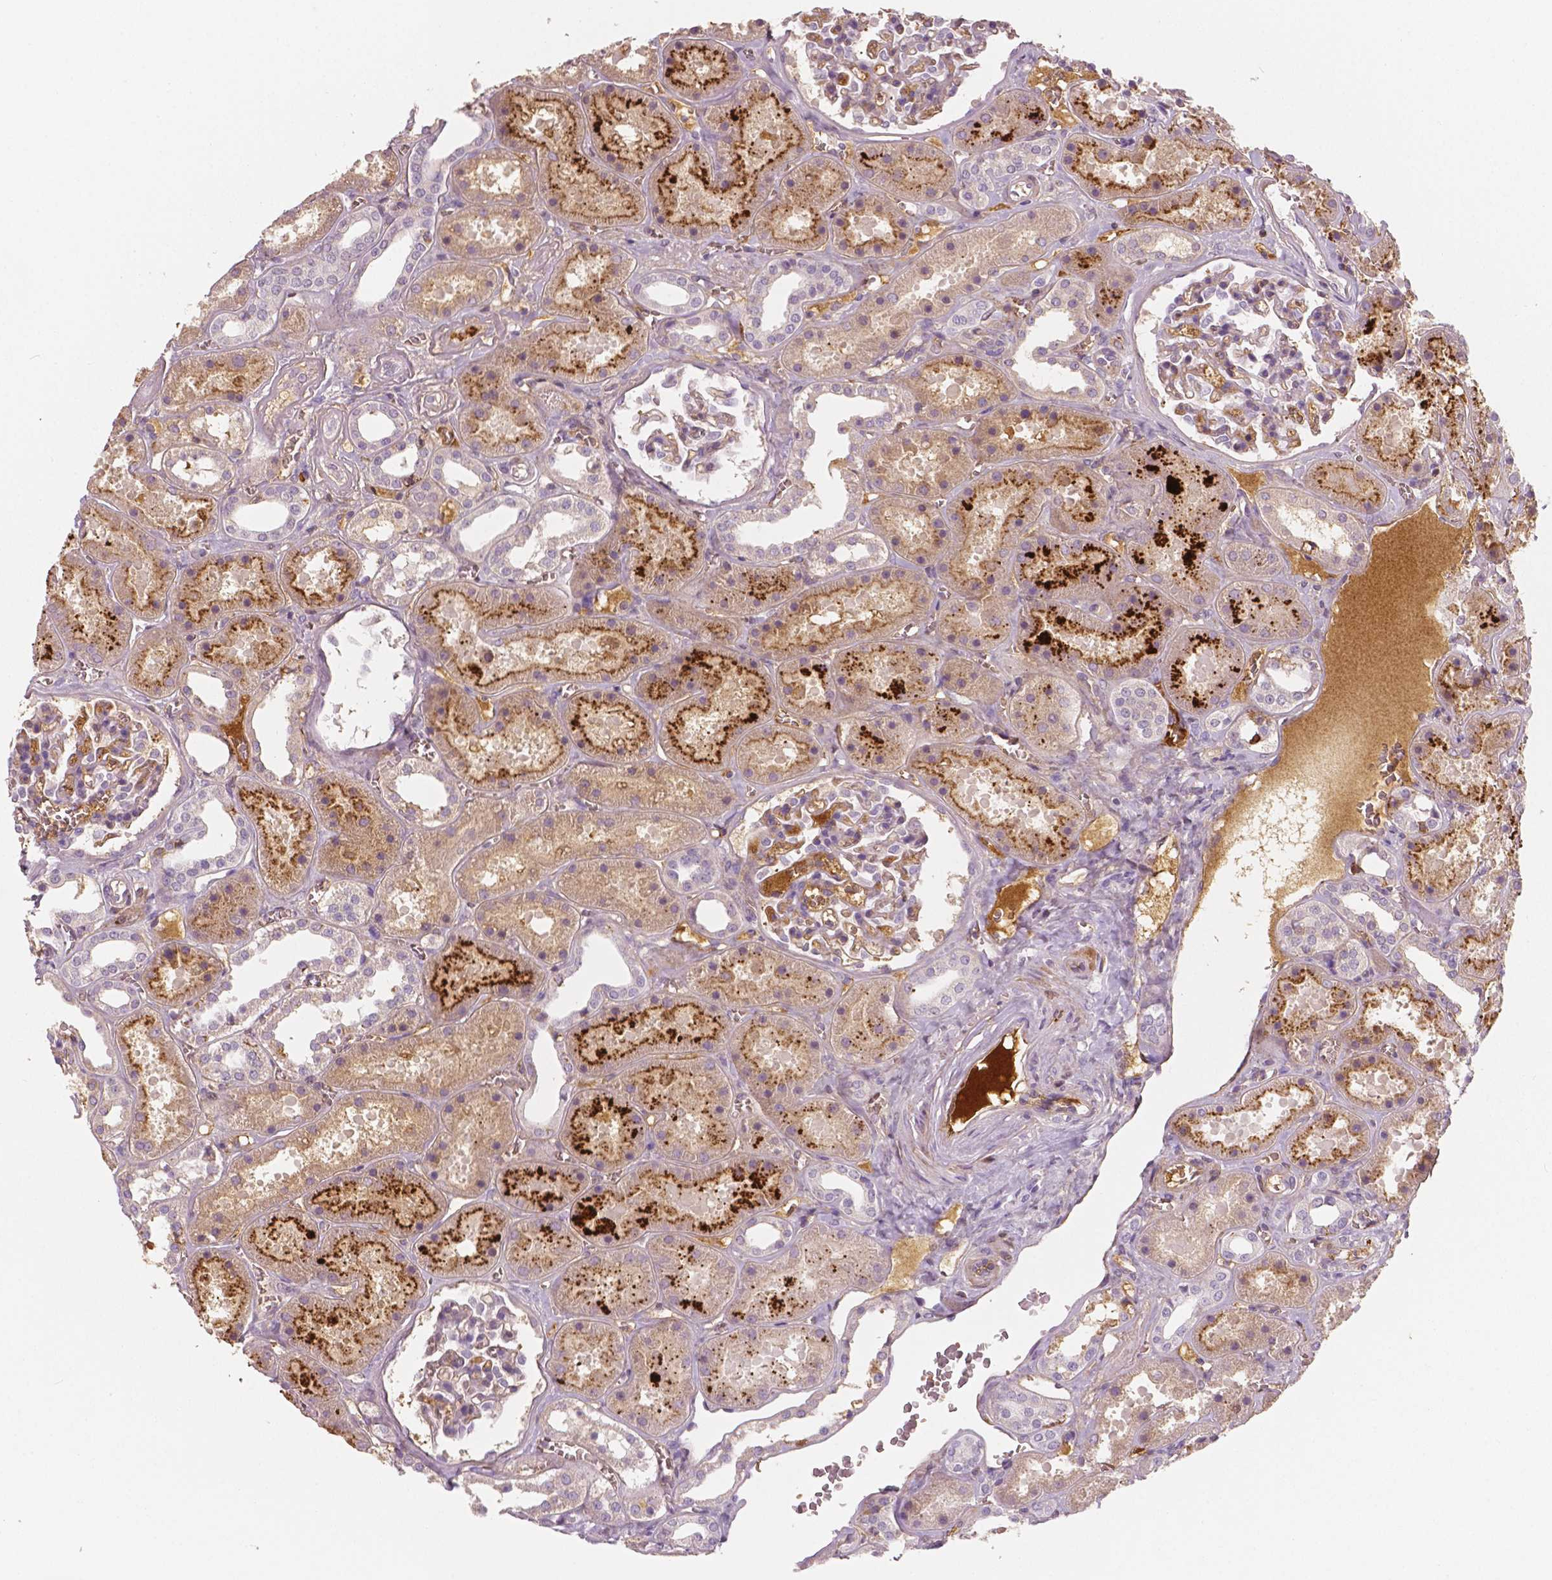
{"staining": {"intensity": "moderate", "quantity": "<25%", "location": "cytoplasmic/membranous"}, "tissue": "kidney", "cell_type": "Cells in glomeruli", "image_type": "normal", "snomed": [{"axis": "morphology", "description": "Normal tissue, NOS"}, {"axis": "topography", "description": "Kidney"}], "caption": "This image shows immunohistochemistry (IHC) staining of unremarkable kidney, with low moderate cytoplasmic/membranous staining in about <25% of cells in glomeruli.", "gene": "APOA4", "patient": {"sex": "female", "age": 41}}